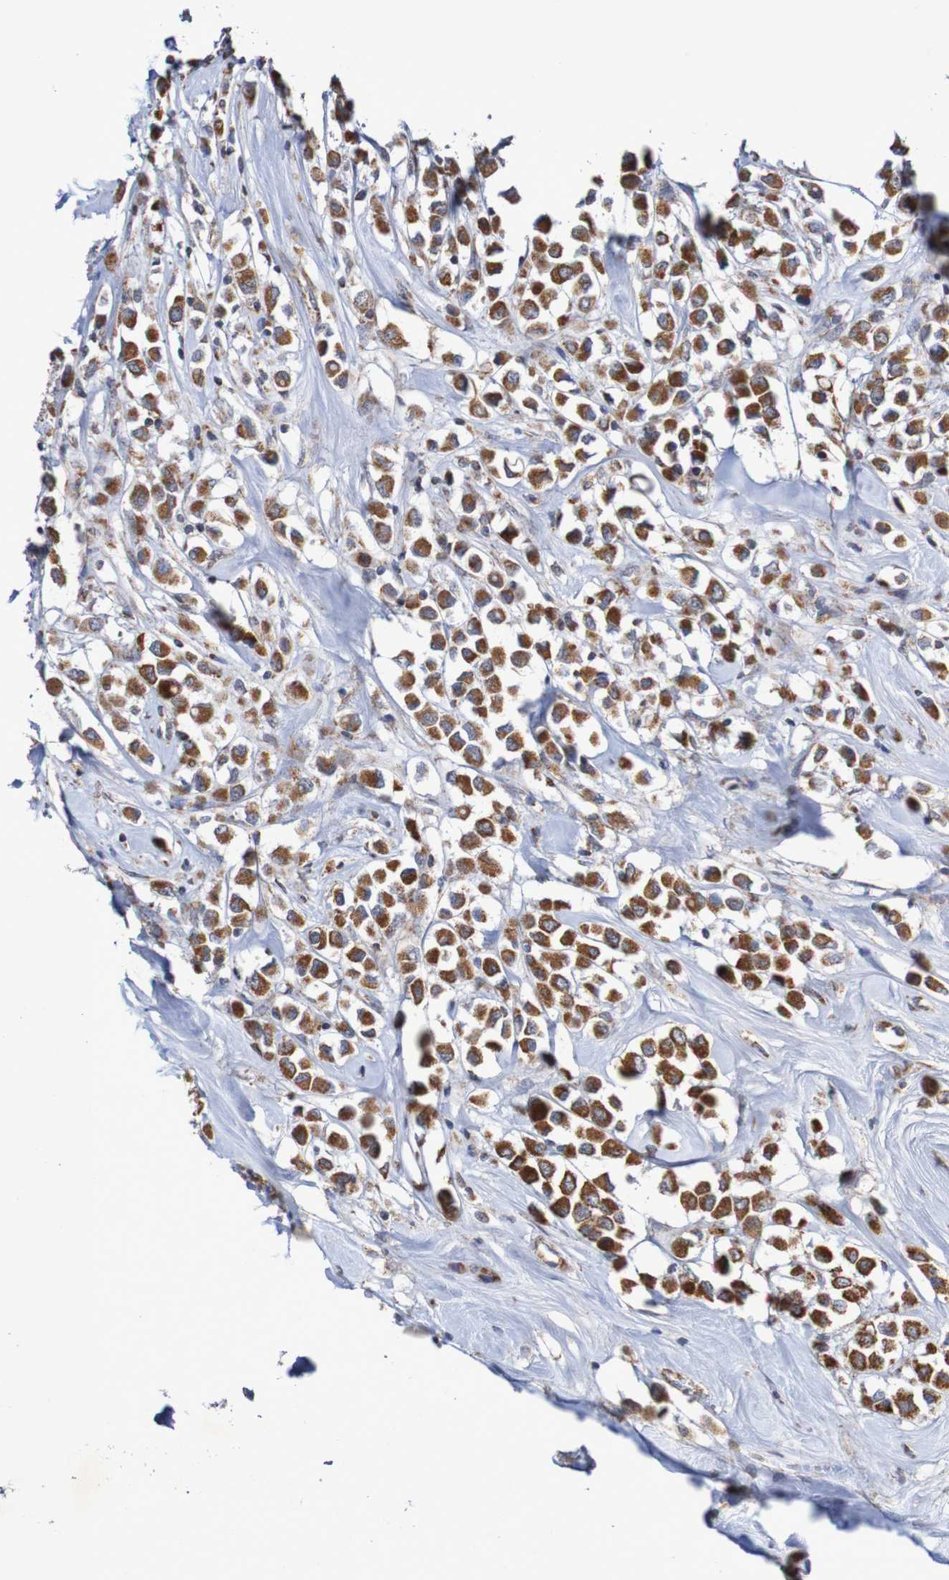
{"staining": {"intensity": "strong", "quantity": ">75%", "location": "cytoplasmic/membranous"}, "tissue": "breast cancer", "cell_type": "Tumor cells", "image_type": "cancer", "snomed": [{"axis": "morphology", "description": "Duct carcinoma"}, {"axis": "topography", "description": "Breast"}], "caption": "Tumor cells display high levels of strong cytoplasmic/membranous expression in about >75% of cells in breast invasive ductal carcinoma.", "gene": "DVL1", "patient": {"sex": "female", "age": 61}}